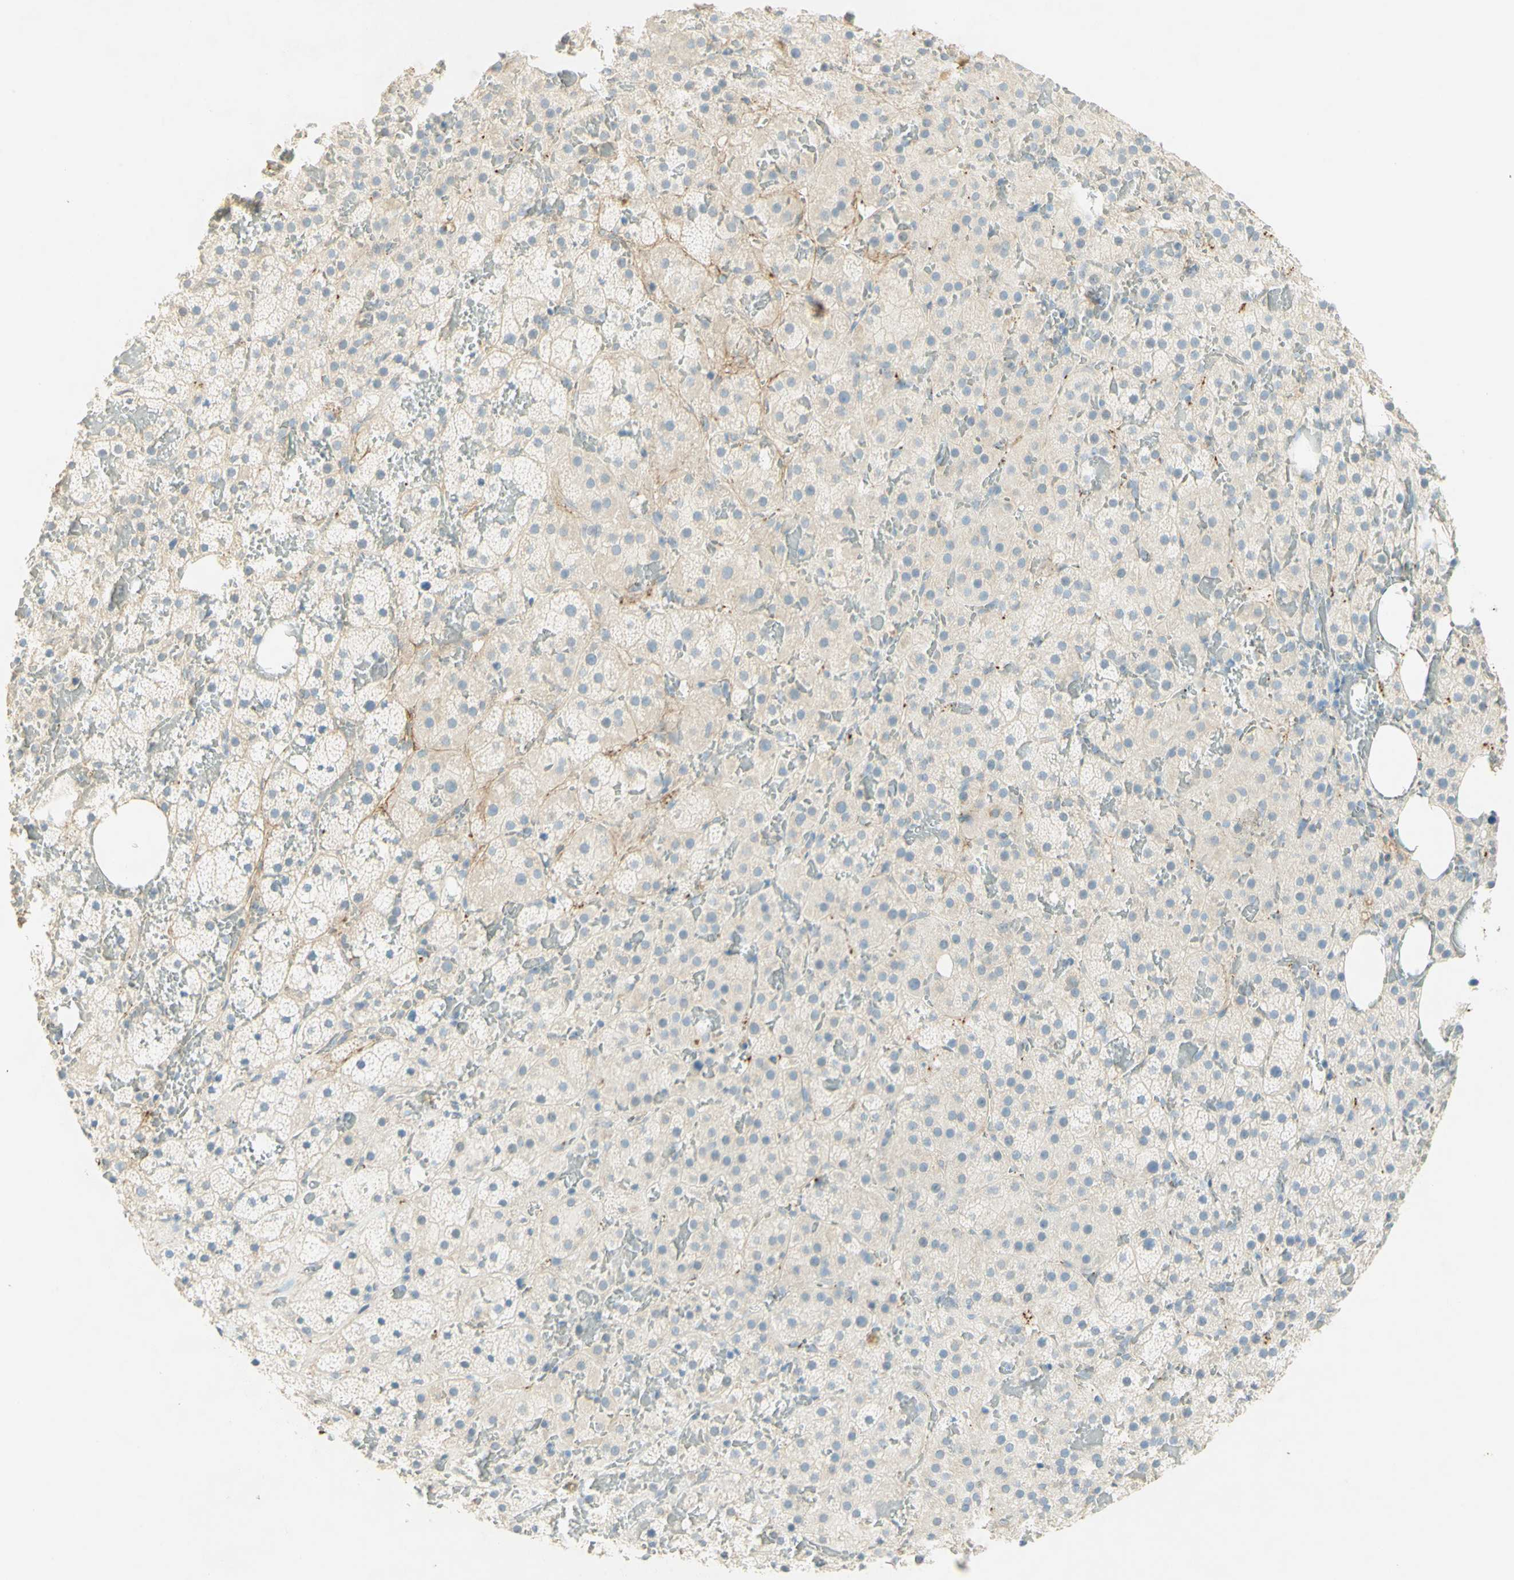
{"staining": {"intensity": "negative", "quantity": "none", "location": "none"}, "tissue": "adrenal gland", "cell_type": "Glandular cells", "image_type": "normal", "snomed": [{"axis": "morphology", "description": "Normal tissue, NOS"}, {"axis": "topography", "description": "Adrenal gland"}], "caption": "IHC histopathology image of benign human adrenal gland stained for a protein (brown), which demonstrates no expression in glandular cells.", "gene": "TNN", "patient": {"sex": "female", "age": 59}}